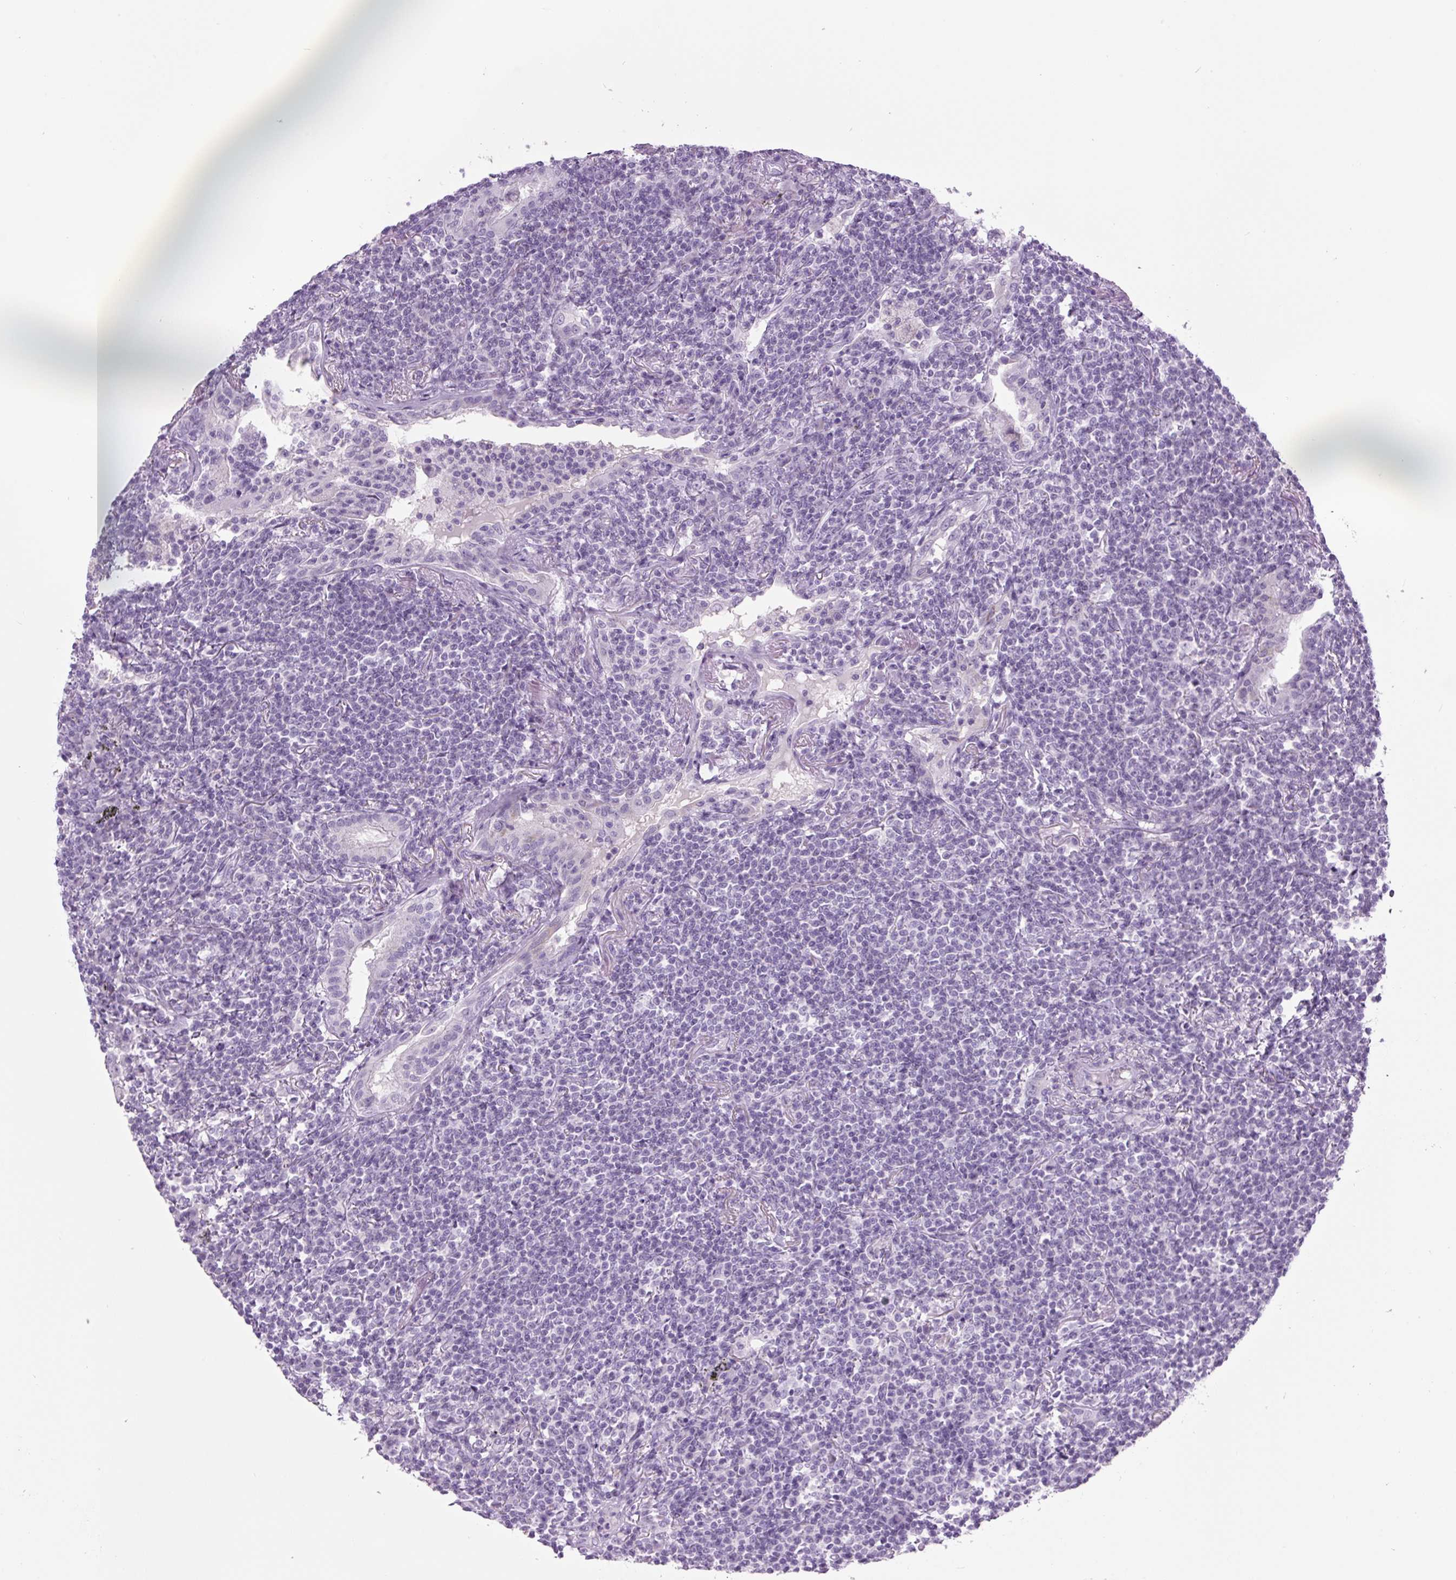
{"staining": {"intensity": "negative", "quantity": "none", "location": "none"}, "tissue": "lymphoma", "cell_type": "Tumor cells", "image_type": "cancer", "snomed": [{"axis": "morphology", "description": "Malignant lymphoma, non-Hodgkin's type, Low grade"}, {"axis": "topography", "description": "Lung"}], "caption": "Low-grade malignant lymphoma, non-Hodgkin's type was stained to show a protein in brown. There is no significant staining in tumor cells.", "gene": "COL9A2", "patient": {"sex": "female", "age": 71}}